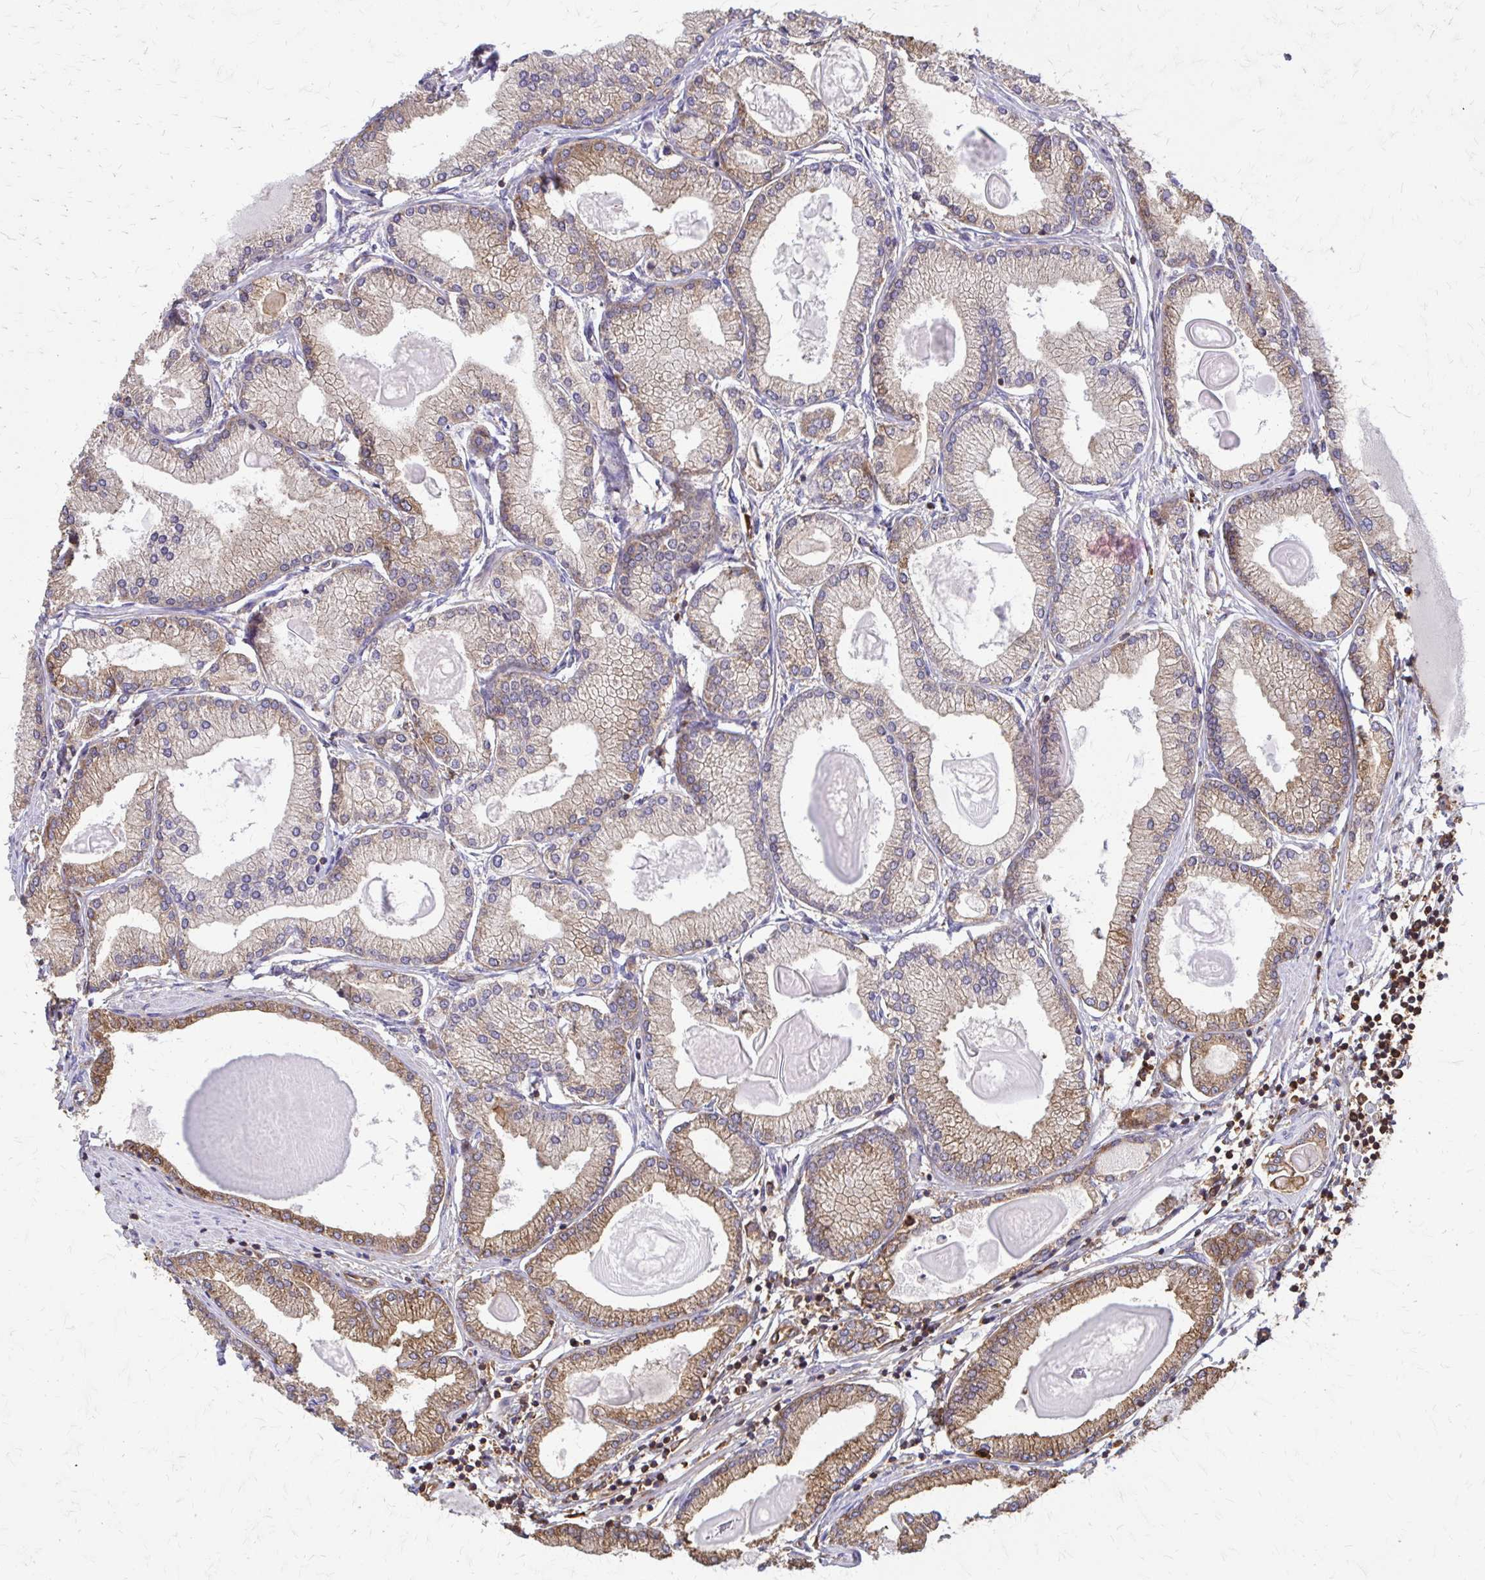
{"staining": {"intensity": "moderate", "quantity": "<25%", "location": "cytoplasmic/membranous"}, "tissue": "prostate cancer", "cell_type": "Tumor cells", "image_type": "cancer", "snomed": [{"axis": "morphology", "description": "Adenocarcinoma, High grade"}, {"axis": "topography", "description": "Prostate"}], "caption": "Protein positivity by IHC exhibits moderate cytoplasmic/membranous positivity in approximately <25% of tumor cells in adenocarcinoma (high-grade) (prostate). The protein of interest is stained brown, and the nuclei are stained in blue (DAB IHC with brightfield microscopy, high magnification).", "gene": "EEF2", "patient": {"sex": "male", "age": 68}}